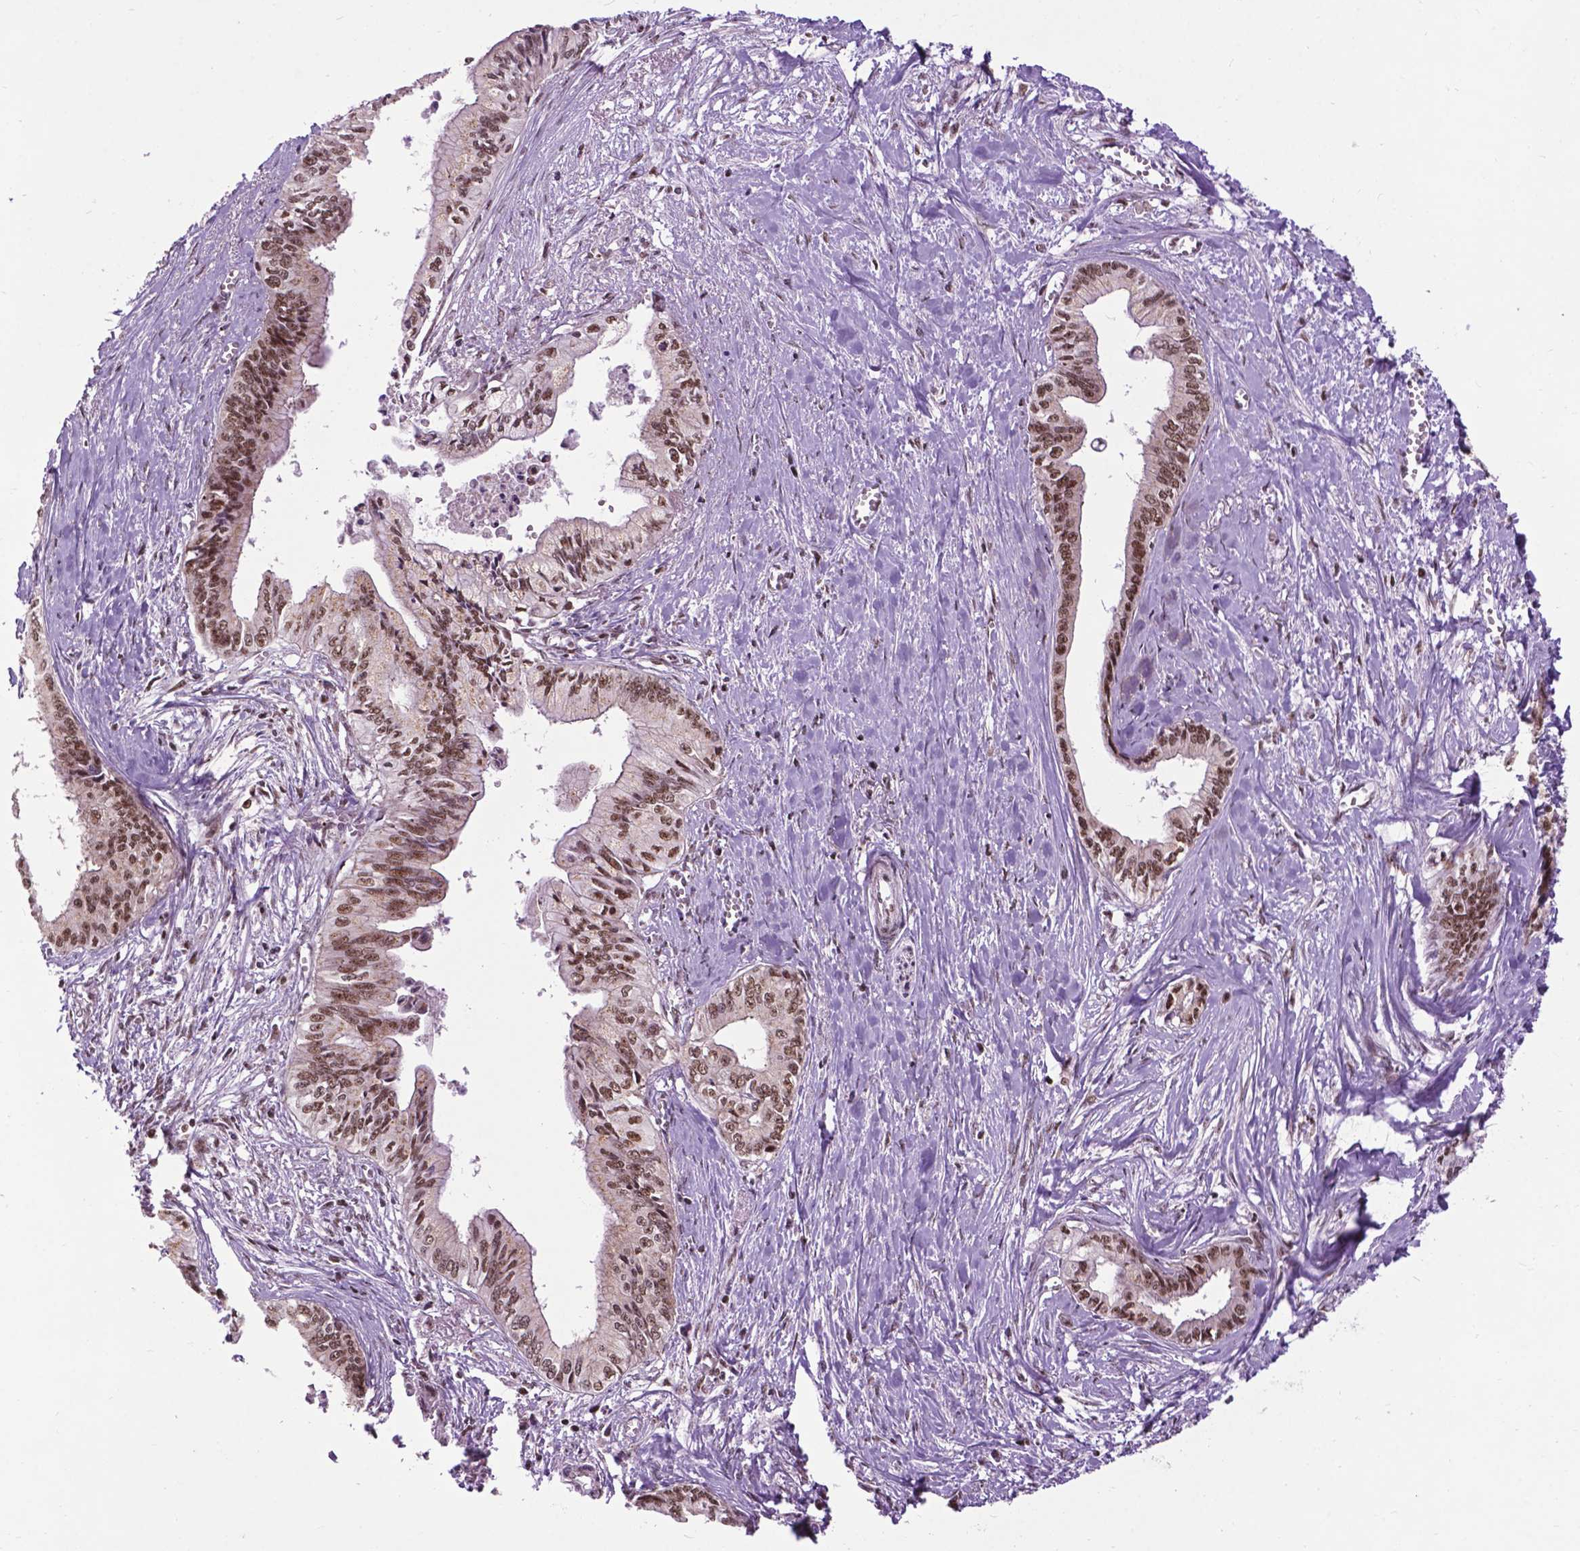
{"staining": {"intensity": "moderate", "quantity": ">75%", "location": "nuclear"}, "tissue": "pancreatic cancer", "cell_type": "Tumor cells", "image_type": "cancer", "snomed": [{"axis": "morphology", "description": "Adenocarcinoma, NOS"}, {"axis": "topography", "description": "Pancreas"}], "caption": "The image reveals immunohistochemical staining of pancreatic cancer (adenocarcinoma). There is moderate nuclear expression is present in about >75% of tumor cells.", "gene": "EAF1", "patient": {"sex": "female", "age": 61}}